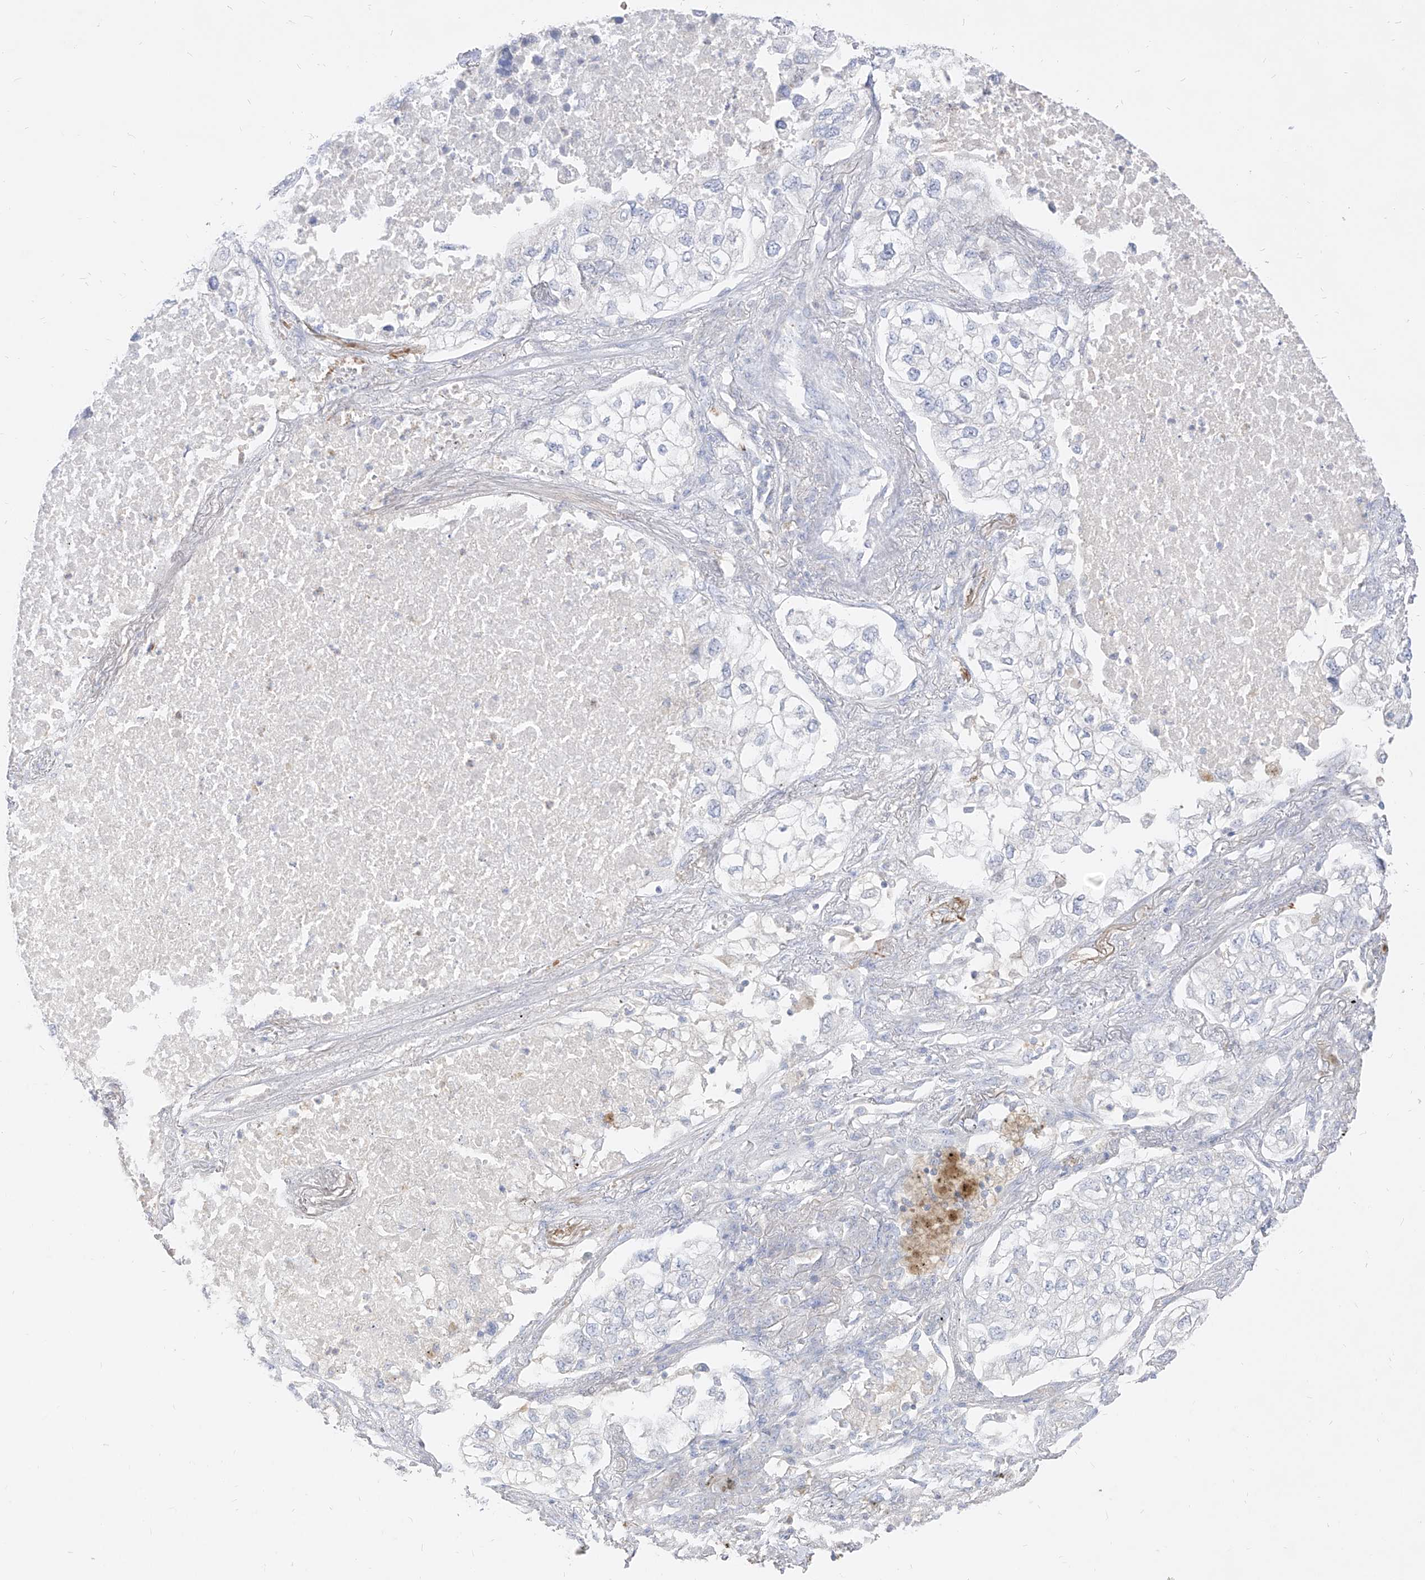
{"staining": {"intensity": "negative", "quantity": "none", "location": "none"}, "tissue": "lung cancer", "cell_type": "Tumor cells", "image_type": "cancer", "snomed": [{"axis": "morphology", "description": "Adenocarcinoma, NOS"}, {"axis": "topography", "description": "Lung"}], "caption": "Immunohistochemical staining of lung cancer (adenocarcinoma) demonstrates no significant expression in tumor cells. (Brightfield microscopy of DAB immunohistochemistry at high magnification).", "gene": "RBFOX3", "patient": {"sex": "male", "age": 63}}